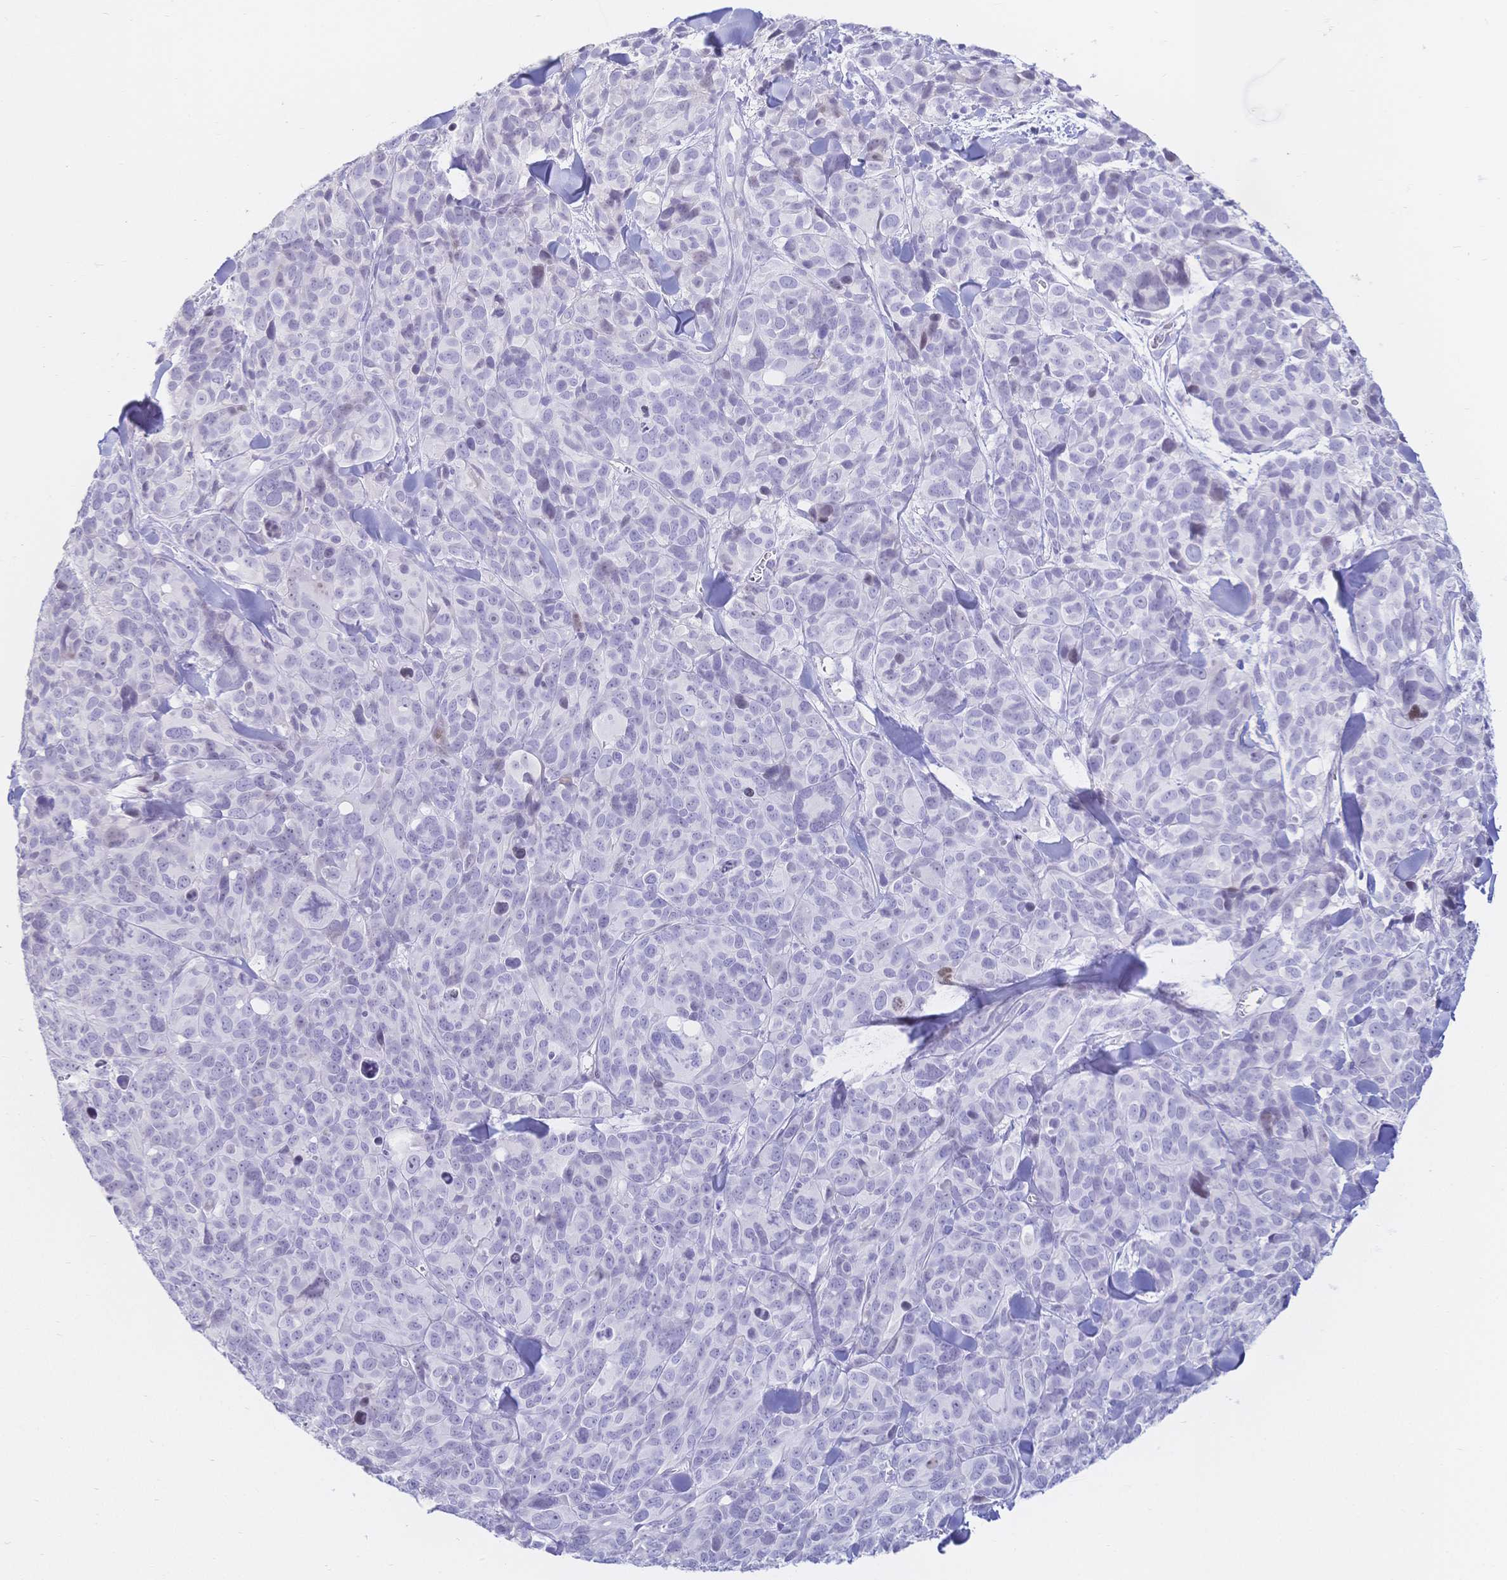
{"staining": {"intensity": "negative", "quantity": "none", "location": "none"}, "tissue": "melanoma", "cell_type": "Tumor cells", "image_type": "cancer", "snomed": [{"axis": "morphology", "description": "Malignant melanoma, NOS"}, {"axis": "topography", "description": "Skin"}], "caption": "Tumor cells are negative for brown protein staining in malignant melanoma. (Brightfield microscopy of DAB IHC at high magnification).", "gene": "CR2", "patient": {"sex": "male", "age": 51}}